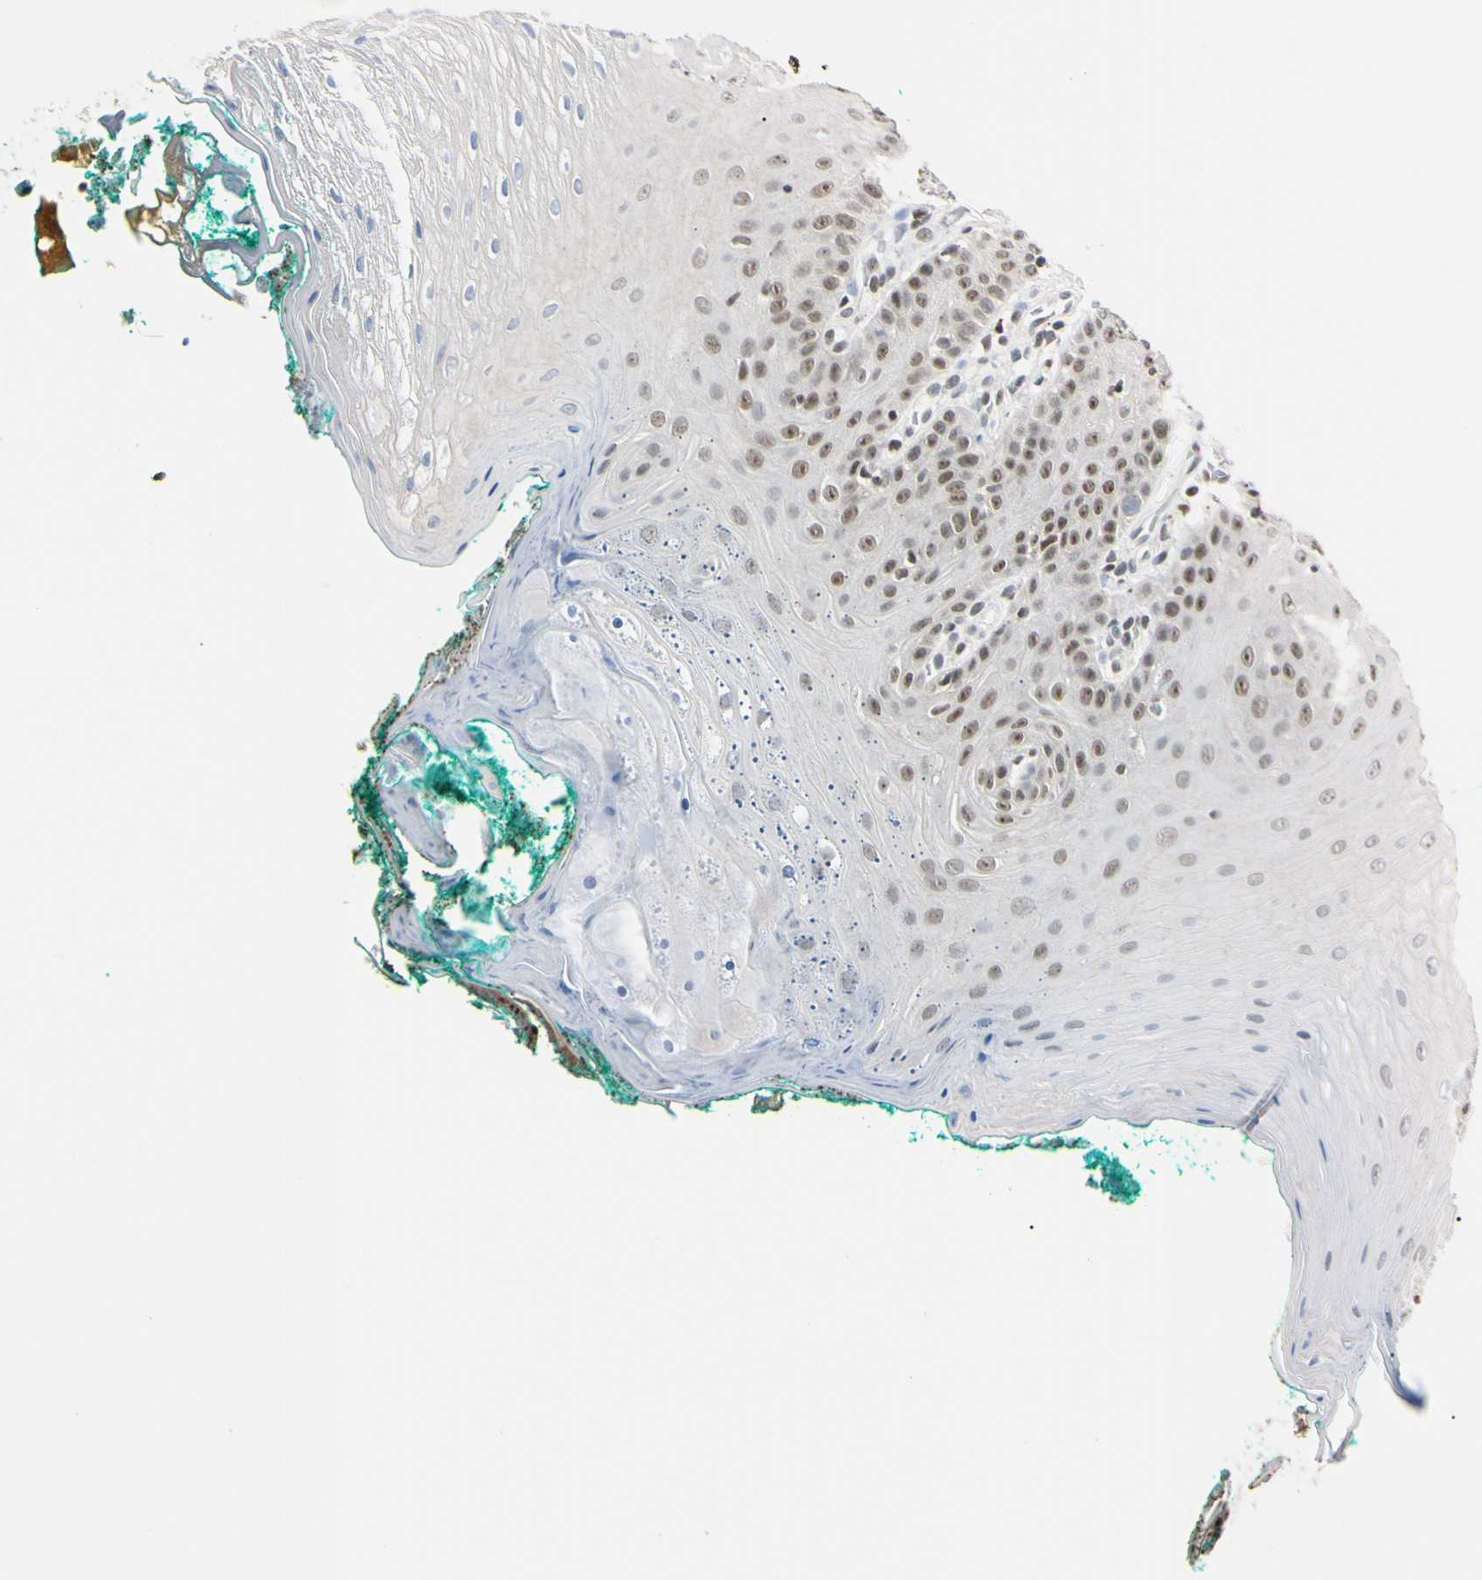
{"staining": {"intensity": "moderate", "quantity": "25%-75%", "location": "nuclear"}, "tissue": "oral mucosa", "cell_type": "Squamous epithelial cells", "image_type": "normal", "snomed": [{"axis": "morphology", "description": "Normal tissue, NOS"}, {"axis": "topography", "description": "Skeletal muscle"}, {"axis": "topography", "description": "Oral tissue"}], "caption": "A histopathology image of human oral mucosa stained for a protein displays moderate nuclear brown staining in squamous epithelial cells.", "gene": "C1orf174", "patient": {"sex": "male", "age": 58}}